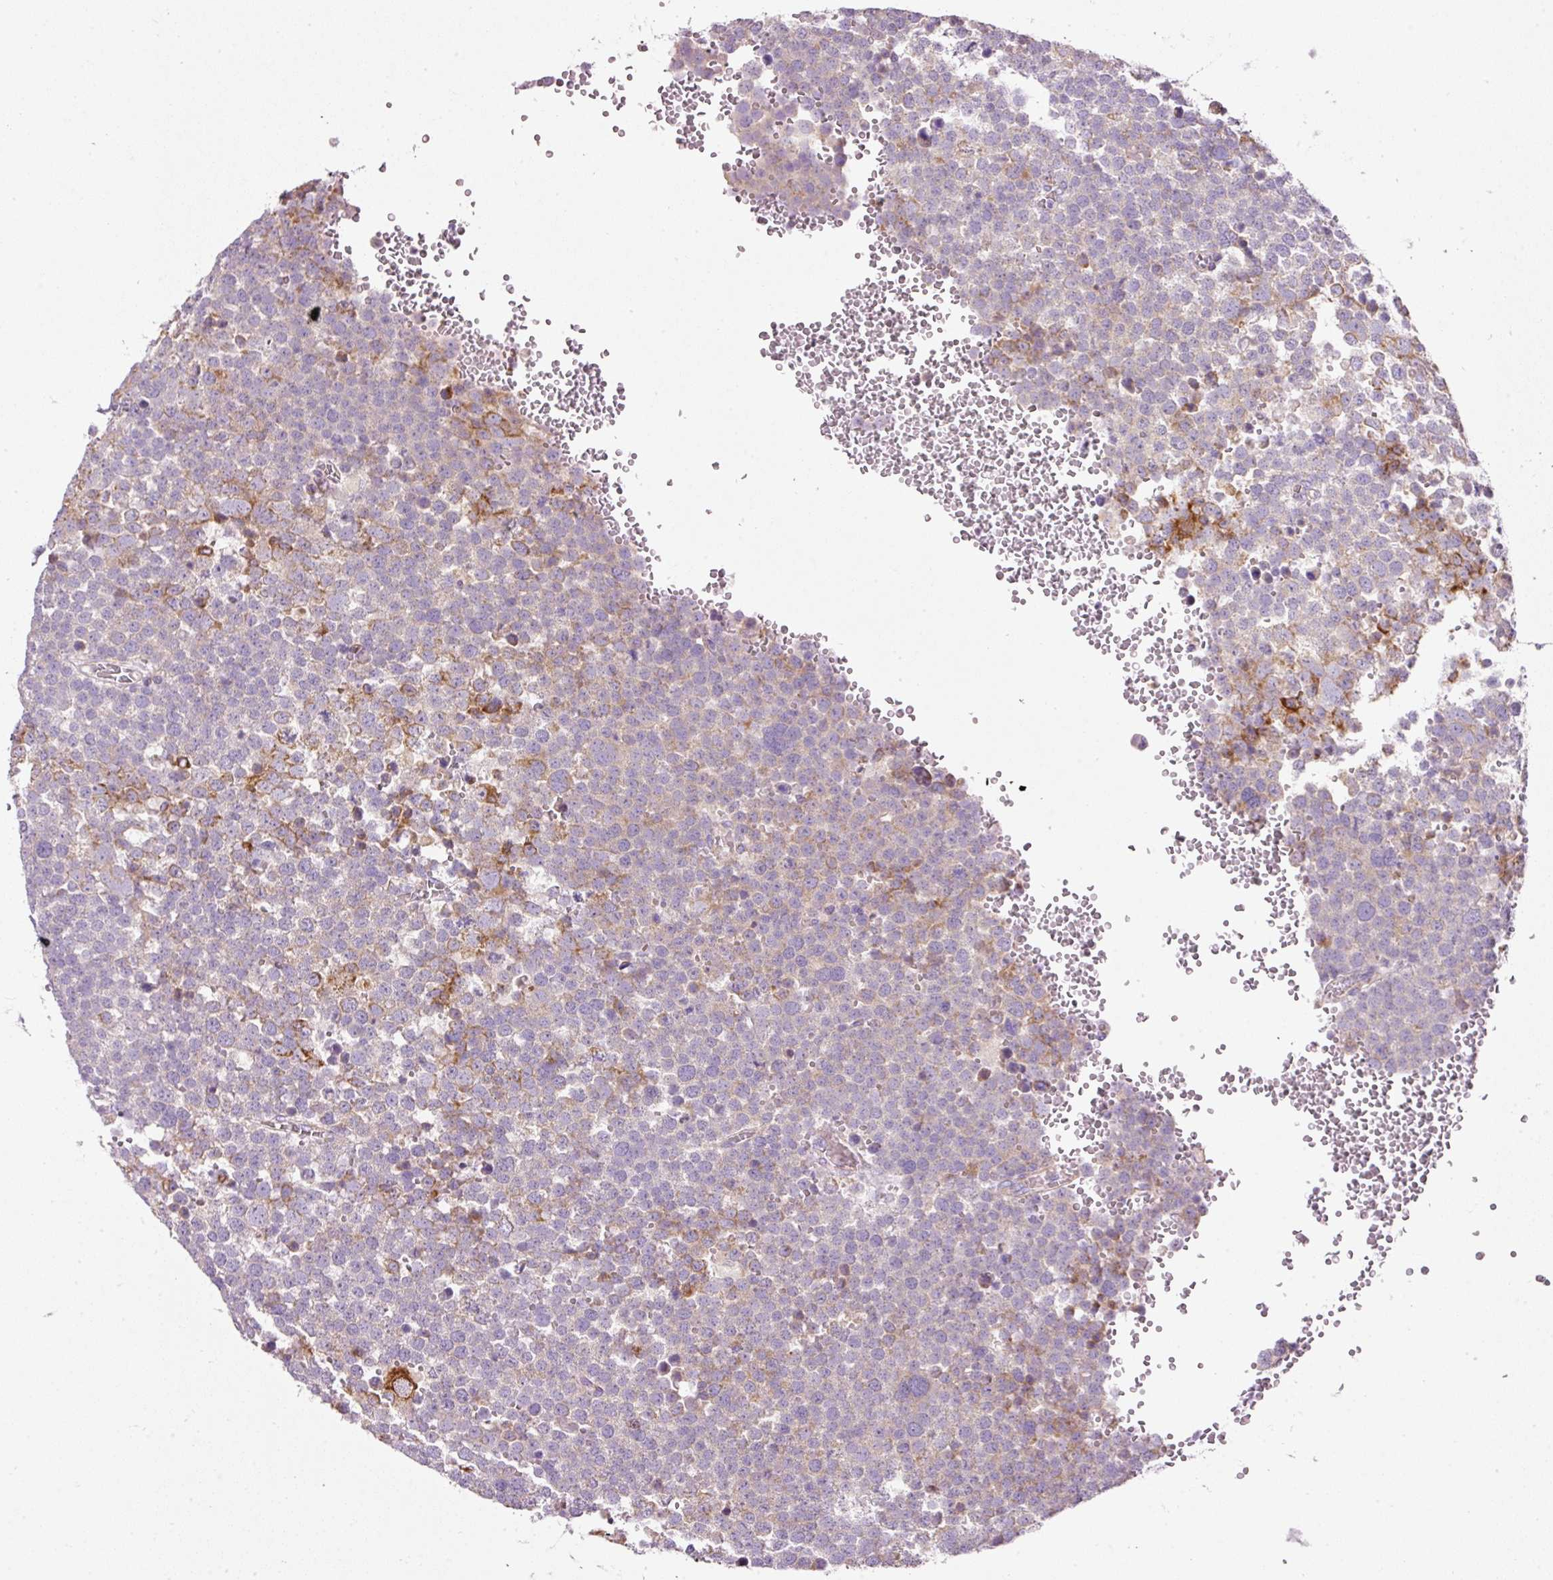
{"staining": {"intensity": "moderate", "quantity": "<25%", "location": "cytoplasmic/membranous"}, "tissue": "testis cancer", "cell_type": "Tumor cells", "image_type": "cancer", "snomed": [{"axis": "morphology", "description": "Seminoma, NOS"}, {"axis": "topography", "description": "Testis"}], "caption": "Immunohistochemistry (IHC) (DAB (3,3'-diaminobenzidine)) staining of human testis cancer exhibits moderate cytoplasmic/membranous protein staining in about <25% of tumor cells.", "gene": "NDUFA1", "patient": {"sex": "male", "age": 71}}